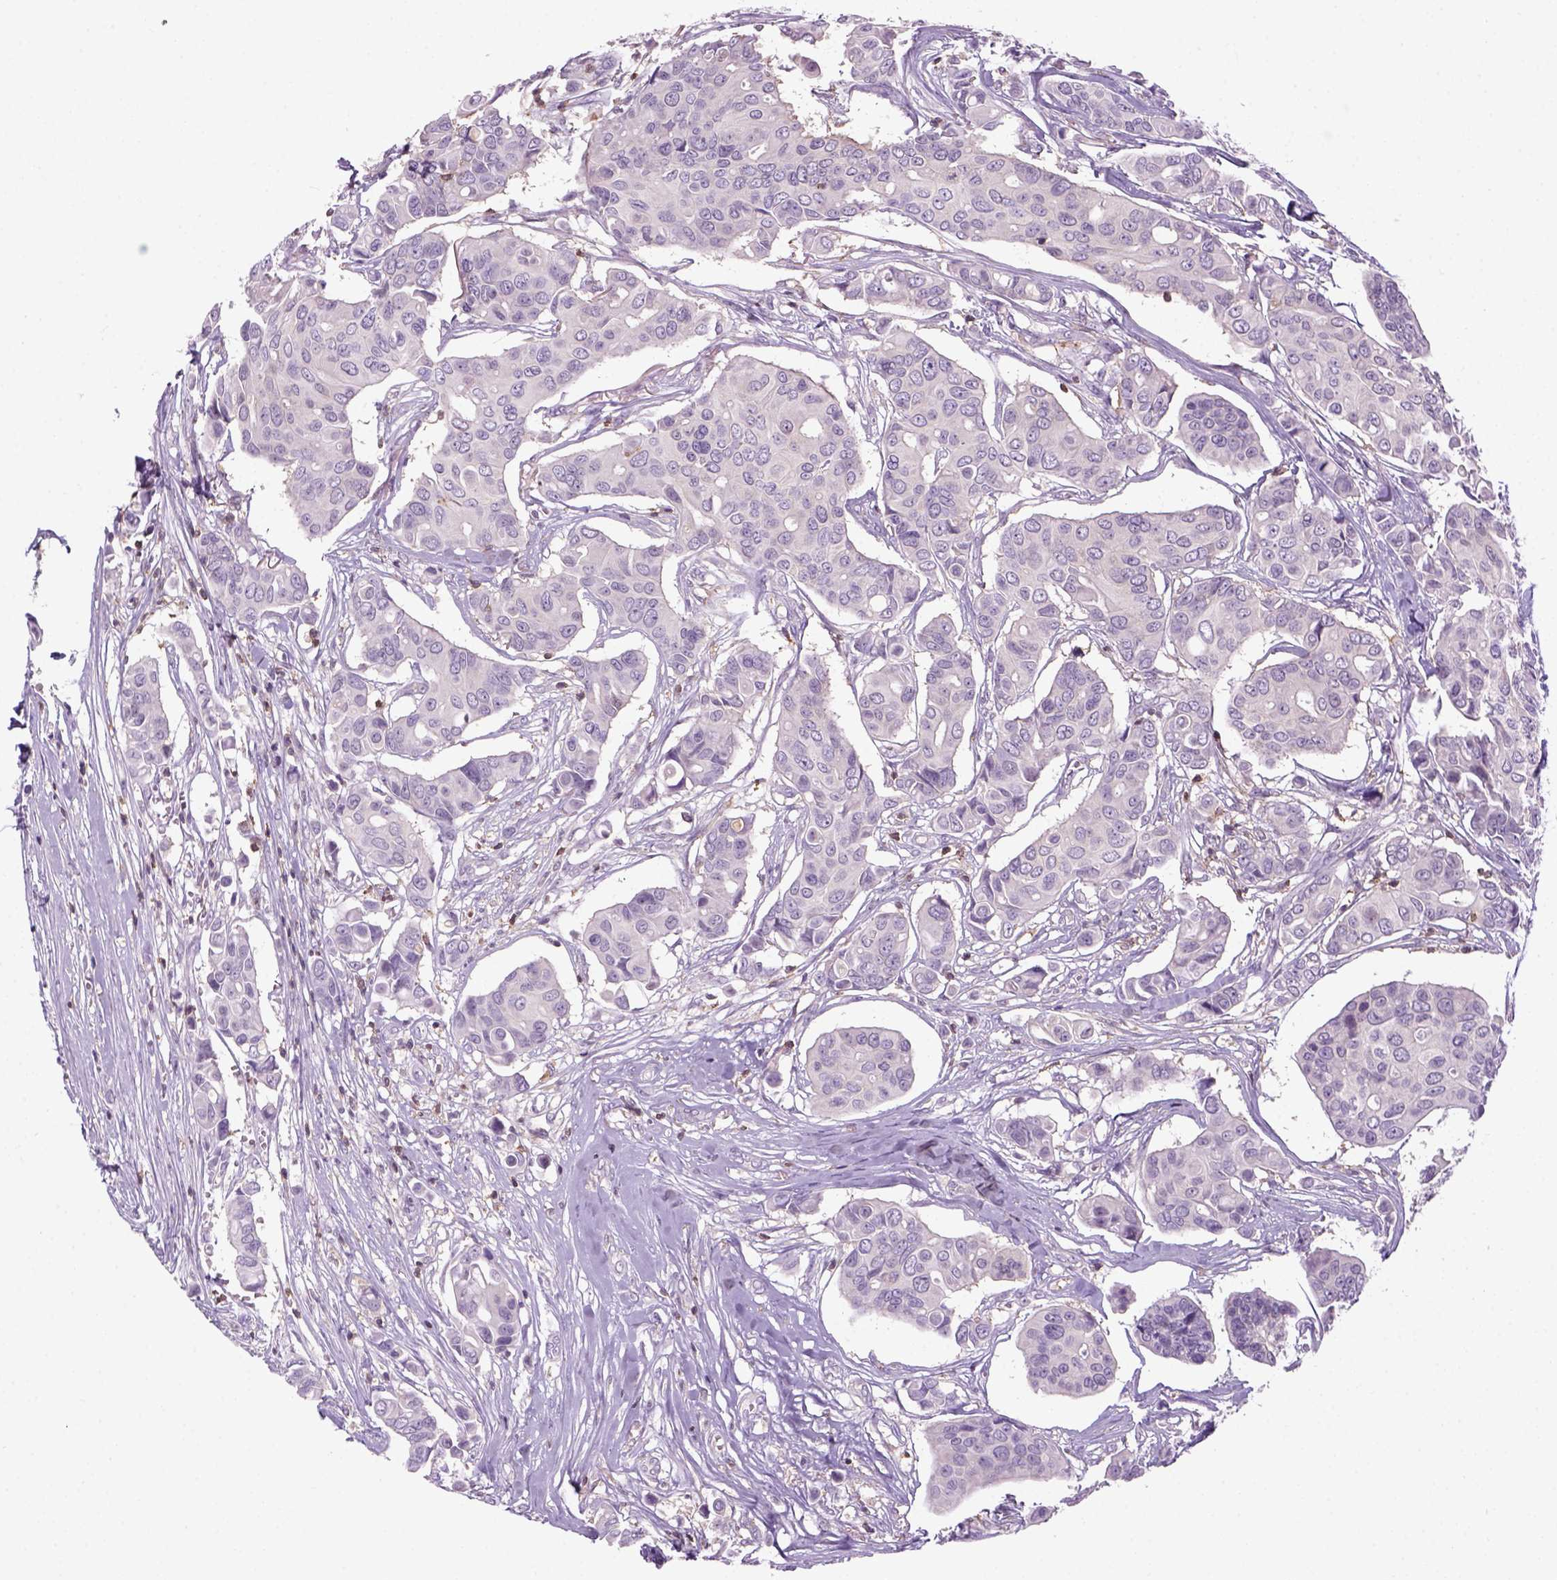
{"staining": {"intensity": "negative", "quantity": "none", "location": "none"}, "tissue": "breast cancer", "cell_type": "Tumor cells", "image_type": "cancer", "snomed": [{"axis": "morphology", "description": "Duct carcinoma"}, {"axis": "topography", "description": "Breast"}], "caption": "Immunohistochemistry (IHC) of human breast cancer (invasive ductal carcinoma) displays no staining in tumor cells. Nuclei are stained in blue.", "gene": "GOT1", "patient": {"sex": "female", "age": 54}}